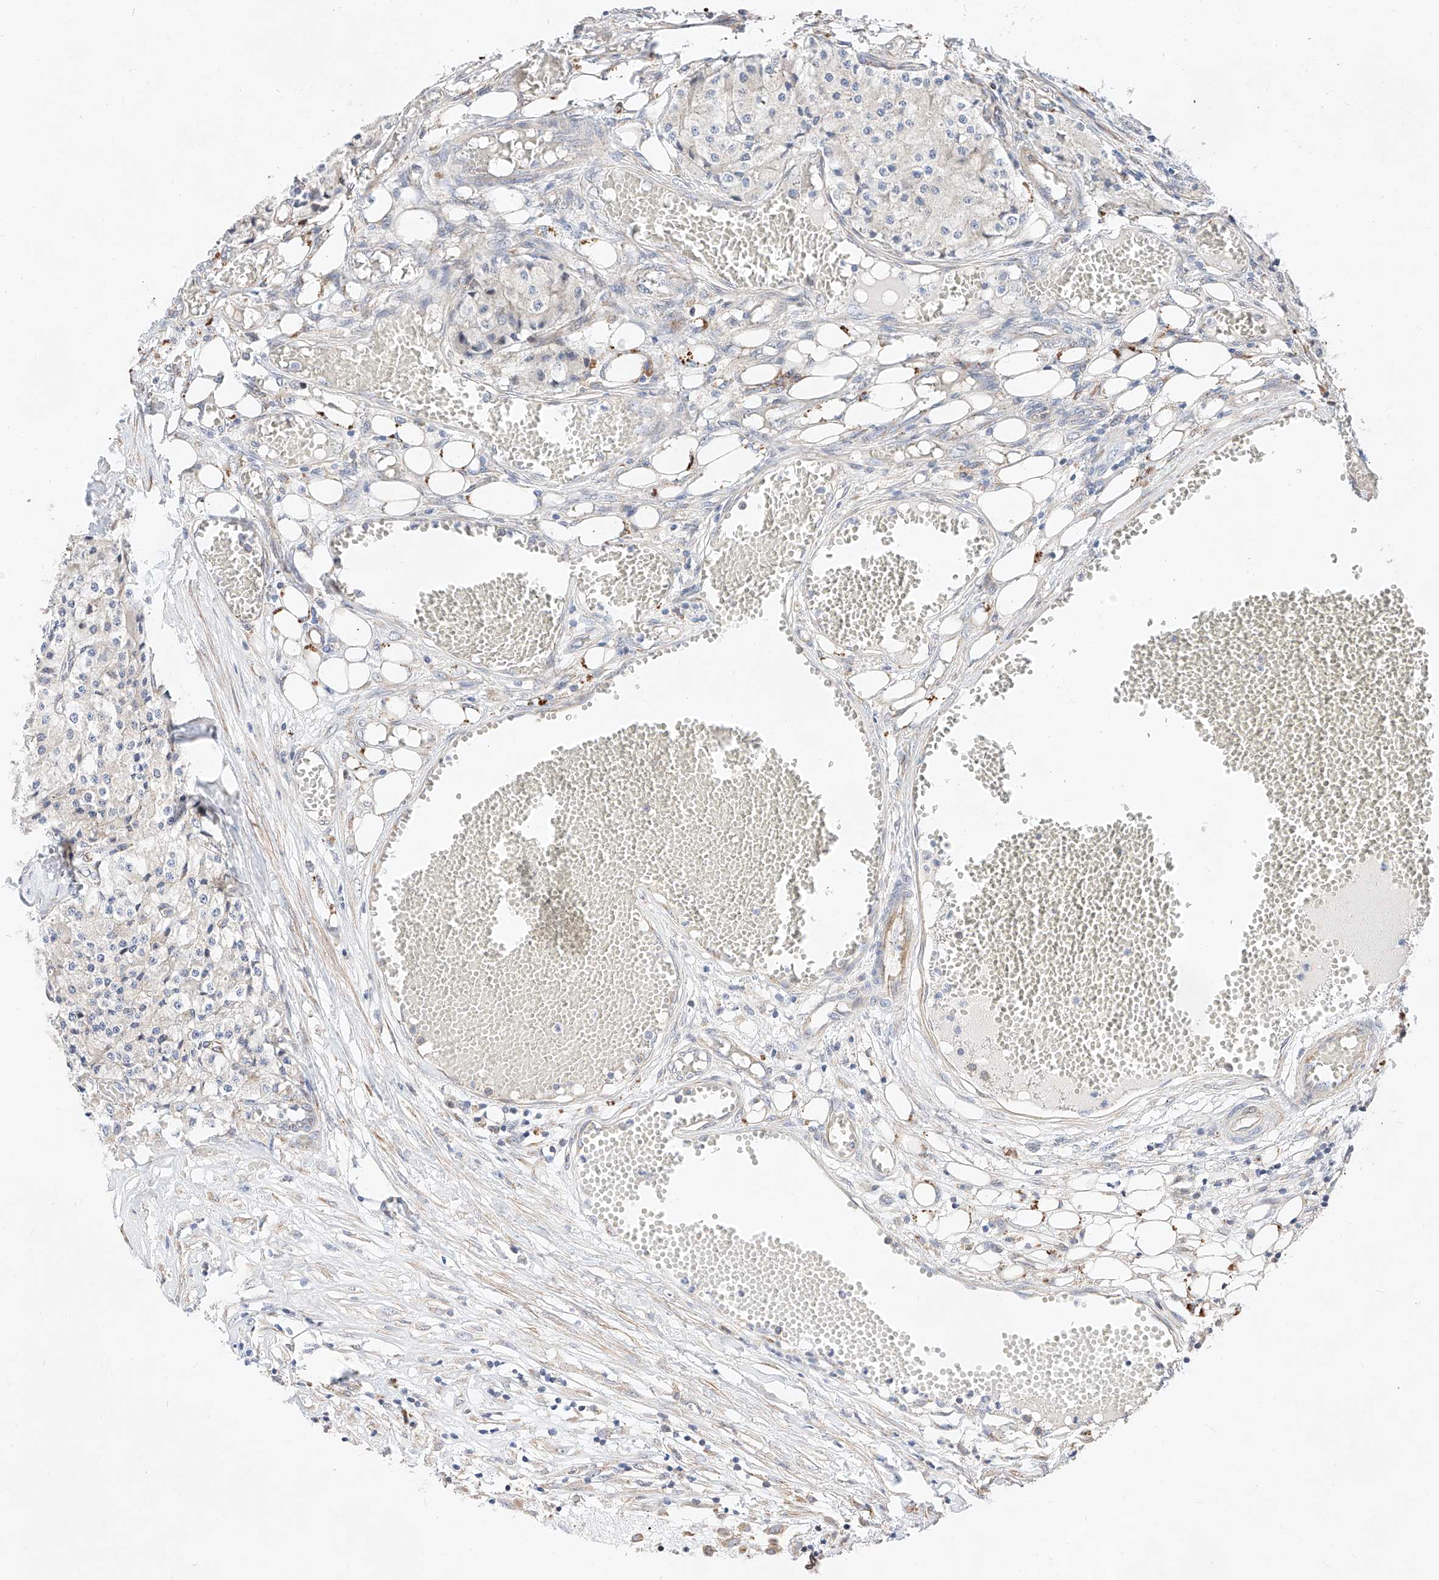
{"staining": {"intensity": "negative", "quantity": "none", "location": "none"}, "tissue": "carcinoid", "cell_type": "Tumor cells", "image_type": "cancer", "snomed": [{"axis": "morphology", "description": "Carcinoid, malignant, NOS"}, {"axis": "topography", "description": "Colon"}], "caption": "Photomicrograph shows no protein staining in tumor cells of carcinoid tissue.", "gene": "ATP9B", "patient": {"sex": "female", "age": 52}}